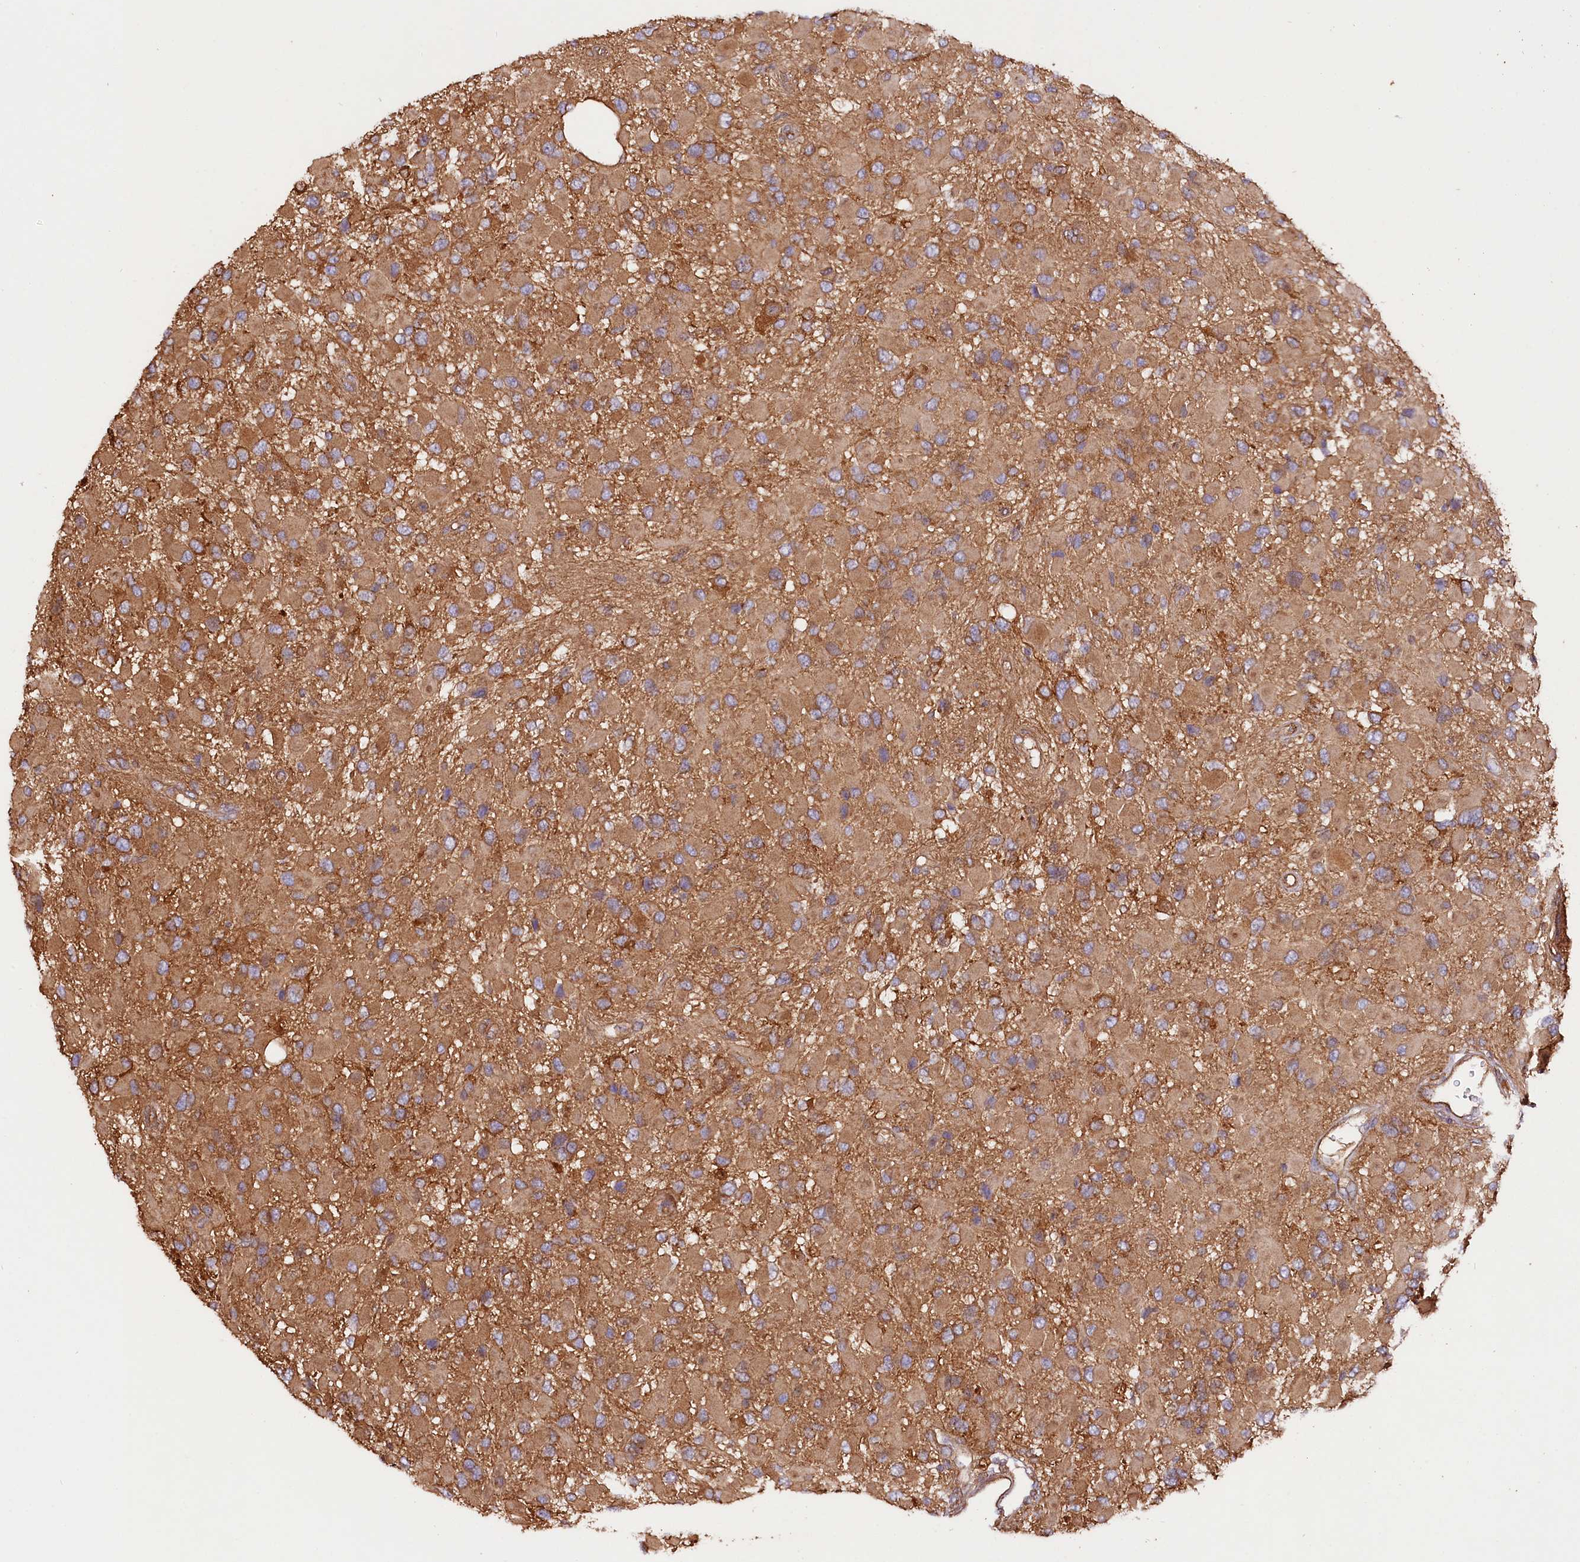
{"staining": {"intensity": "moderate", "quantity": ">75%", "location": "cytoplasmic/membranous"}, "tissue": "glioma", "cell_type": "Tumor cells", "image_type": "cancer", "snomed": [{"axis": "morphology", "description": "Glioma, malignant, High grade"}, {"axis": "topography", "description": "Brain"}], "caption": "The micrograph shows staining of malignant glioma (high-grade), revealing moderate cytoplasmic/membranous protein staining (brown color) within tumor cells.", "gene": "CEP295", "patient": {"sex": "male", "age": 53}}